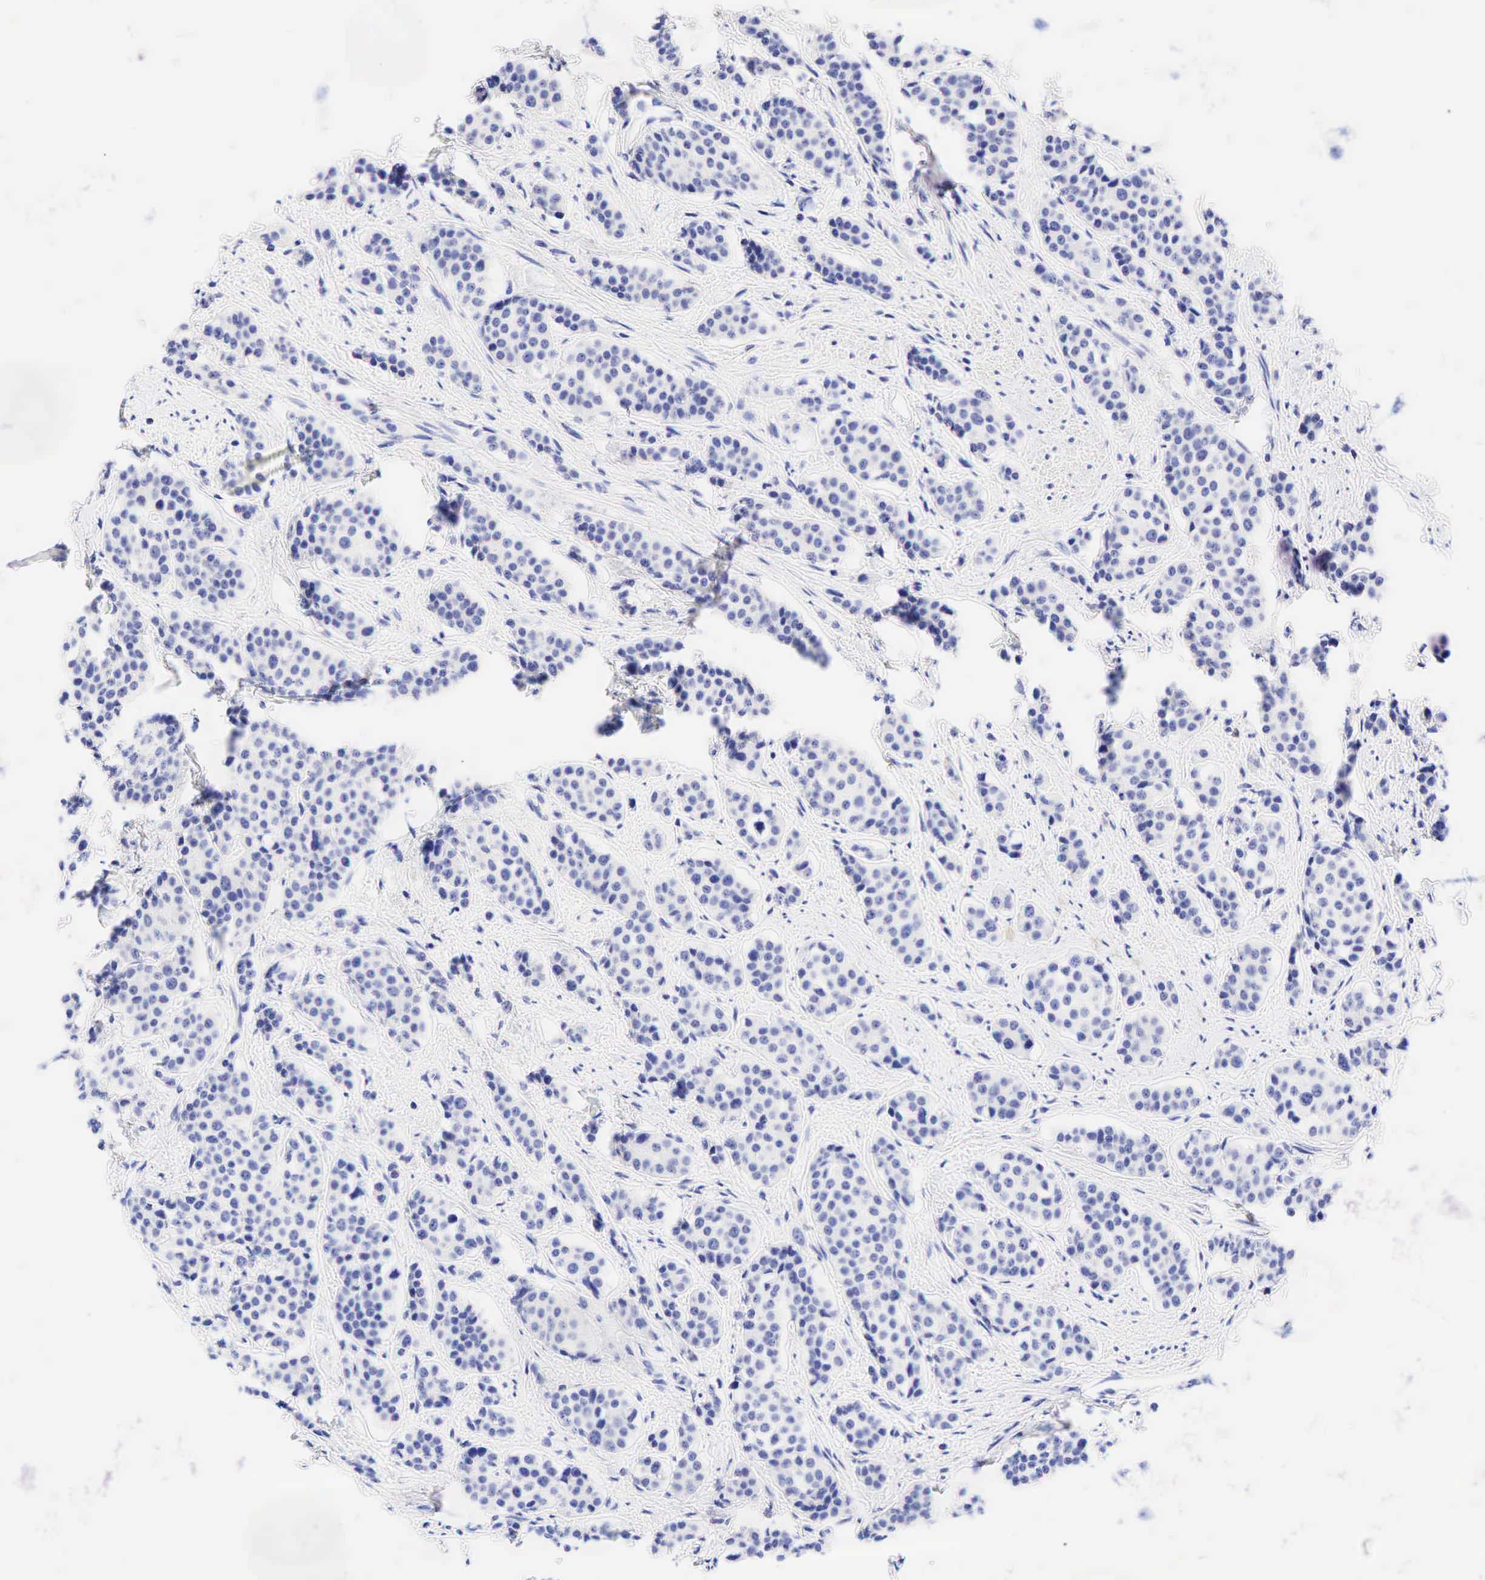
{"staining": {"intensity": "negative", "quantity": "none", "location": "none"}, "tissue": "carcinoid", "cell_type": "Tumor cells", "image_type": "cancer", "snomed": [{"axis": "morphology", "description": "Carcinoid, malignant, NOS"}, {"axis": "topography", "description": "Small intestine"}], "caption": "Immunohistochemical staining of human carcinoid (malignant) demonstrates no significant expression in tumor cells. The staining is performed using DAB brown chromogen with nuclei counter-stained in using hematoxylin.", "gene": "TNFRSF8", "patient": {"sex": "male", "age": 60}}